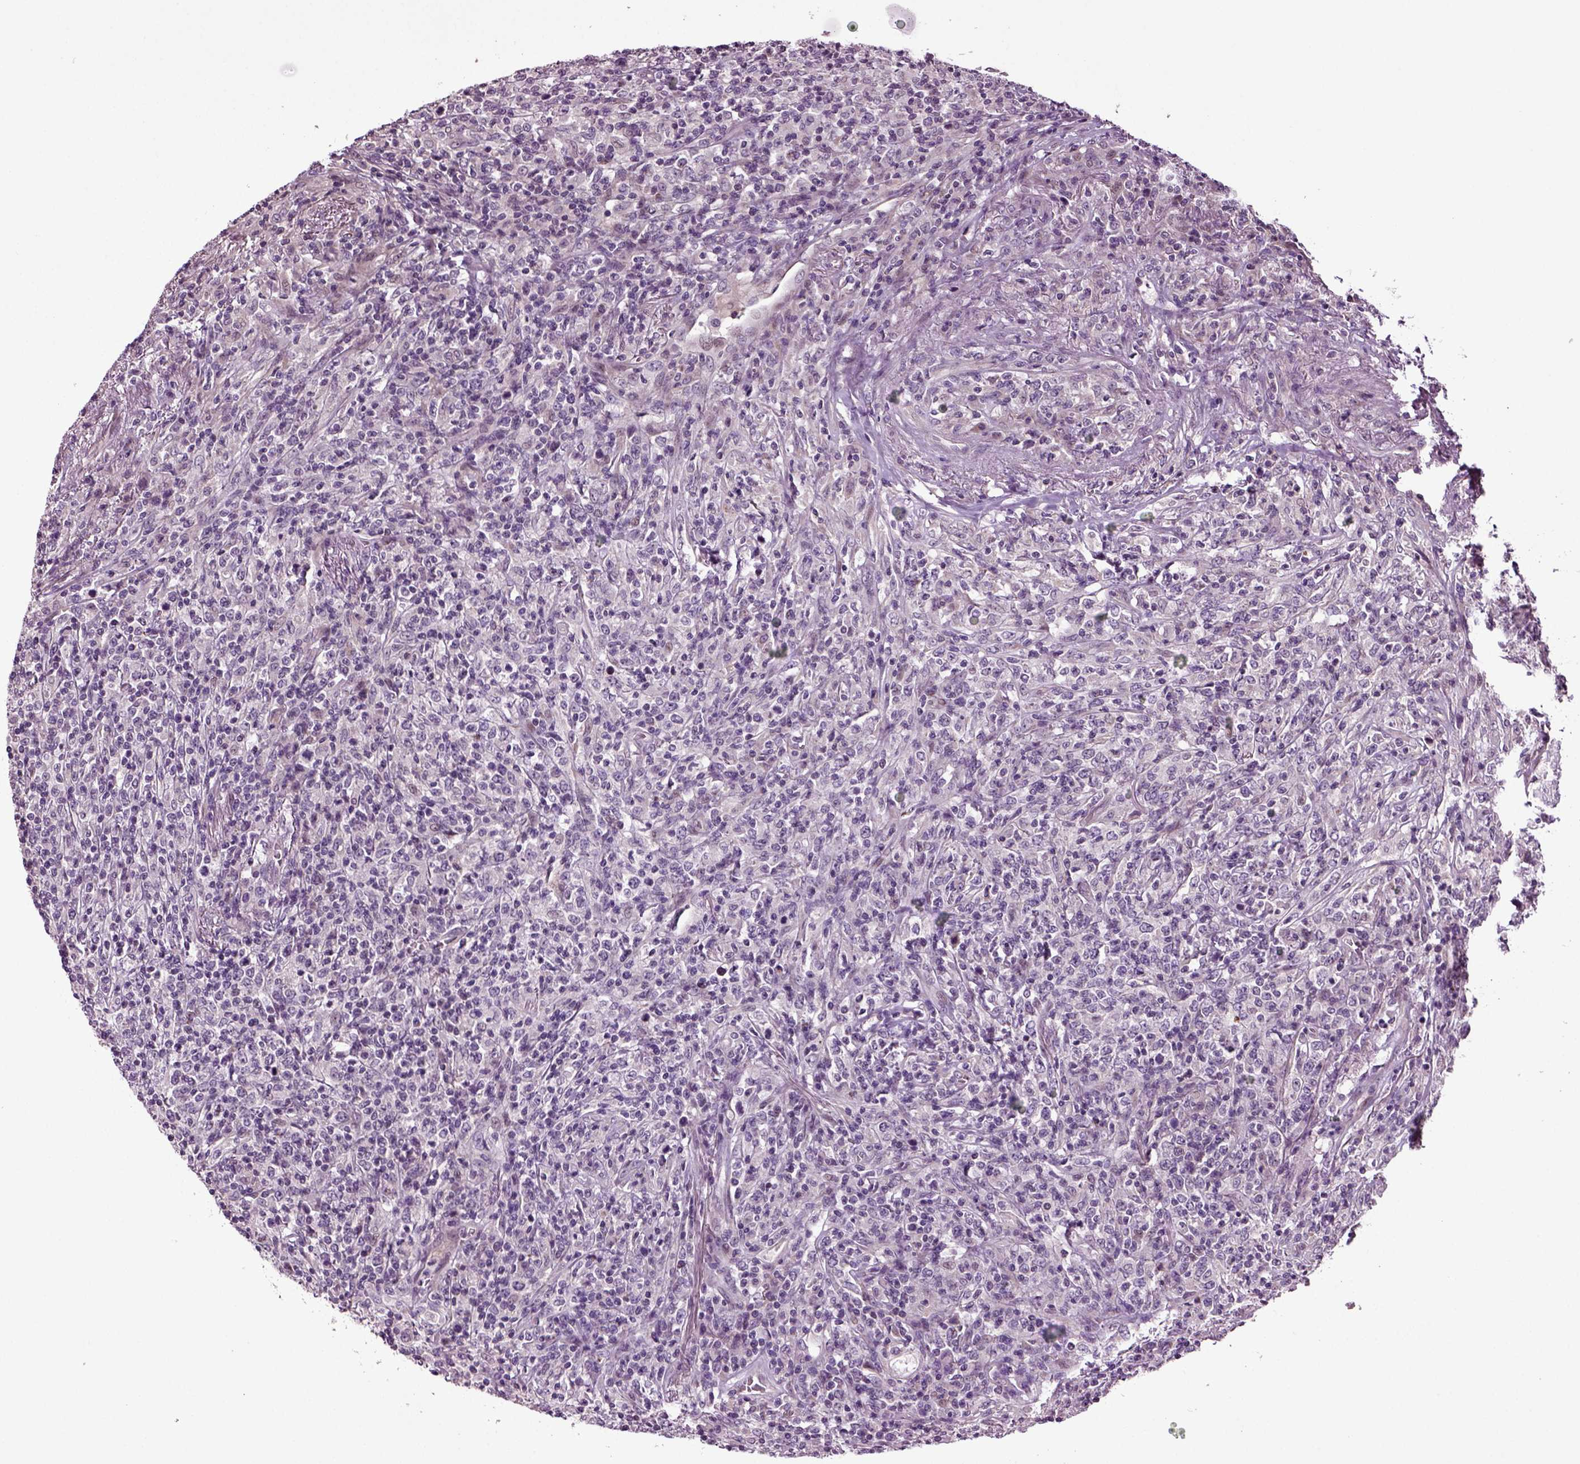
{"staining": {"intensity": "negative", "quantity": "none", "location": "none"}, "tissue": "lymphoma", "cell_type": "Tumor cells", "image_type": "cancer", "snomed": [{"axis": "morphology", "description": "Malignant lymphoma, non-Hodgkin's type, High grade"}, {"axis": "topography", "description": "Lung"}], "caption": "Tumor cells are negative for brown protein staining in lymphoma.", "gene": "HAGHL", "patient": {"sex": "male", "age": 79}}